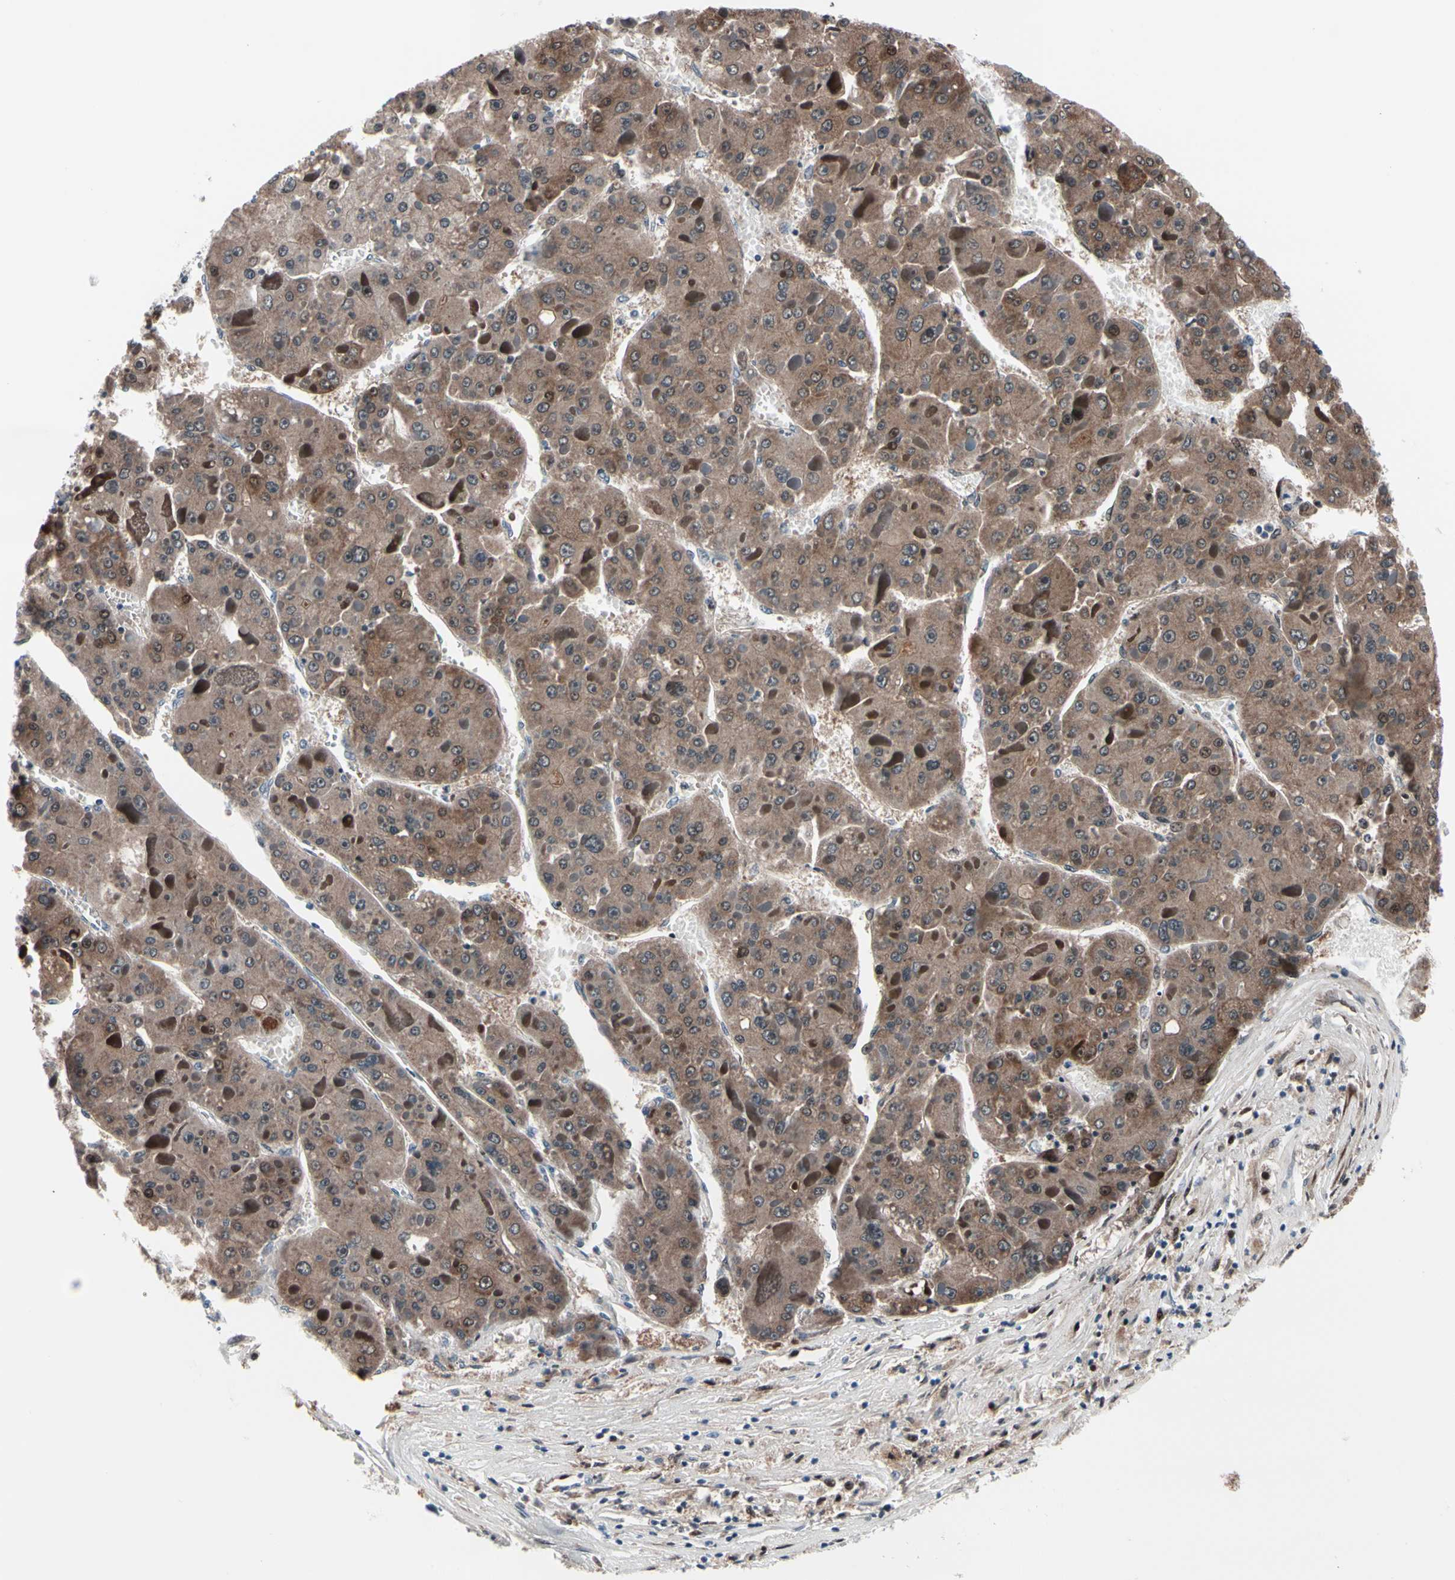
{"staining": {"intensity": "moderate", "quantity": ">75%", "location": "cytoplasmic/membranous"}, "tissue": "liver cancer", "cell_type": "Tumor cells", "image_type": "cancer", "snomed": [{"axis": "morphology", "description": "Carcinoma, Hepatocellular, NOS"}, {"axis": "topography", "description": "Liver"}], "caption": "Brown immunohistochemical staining in liver cancer (hepatocellular carcinoma) reveals moderate cytoplasmic/membranous positivity in about >75% of tumor cells.", "gene": "TXN", "patient": {"sex": "female", "age": 73}}